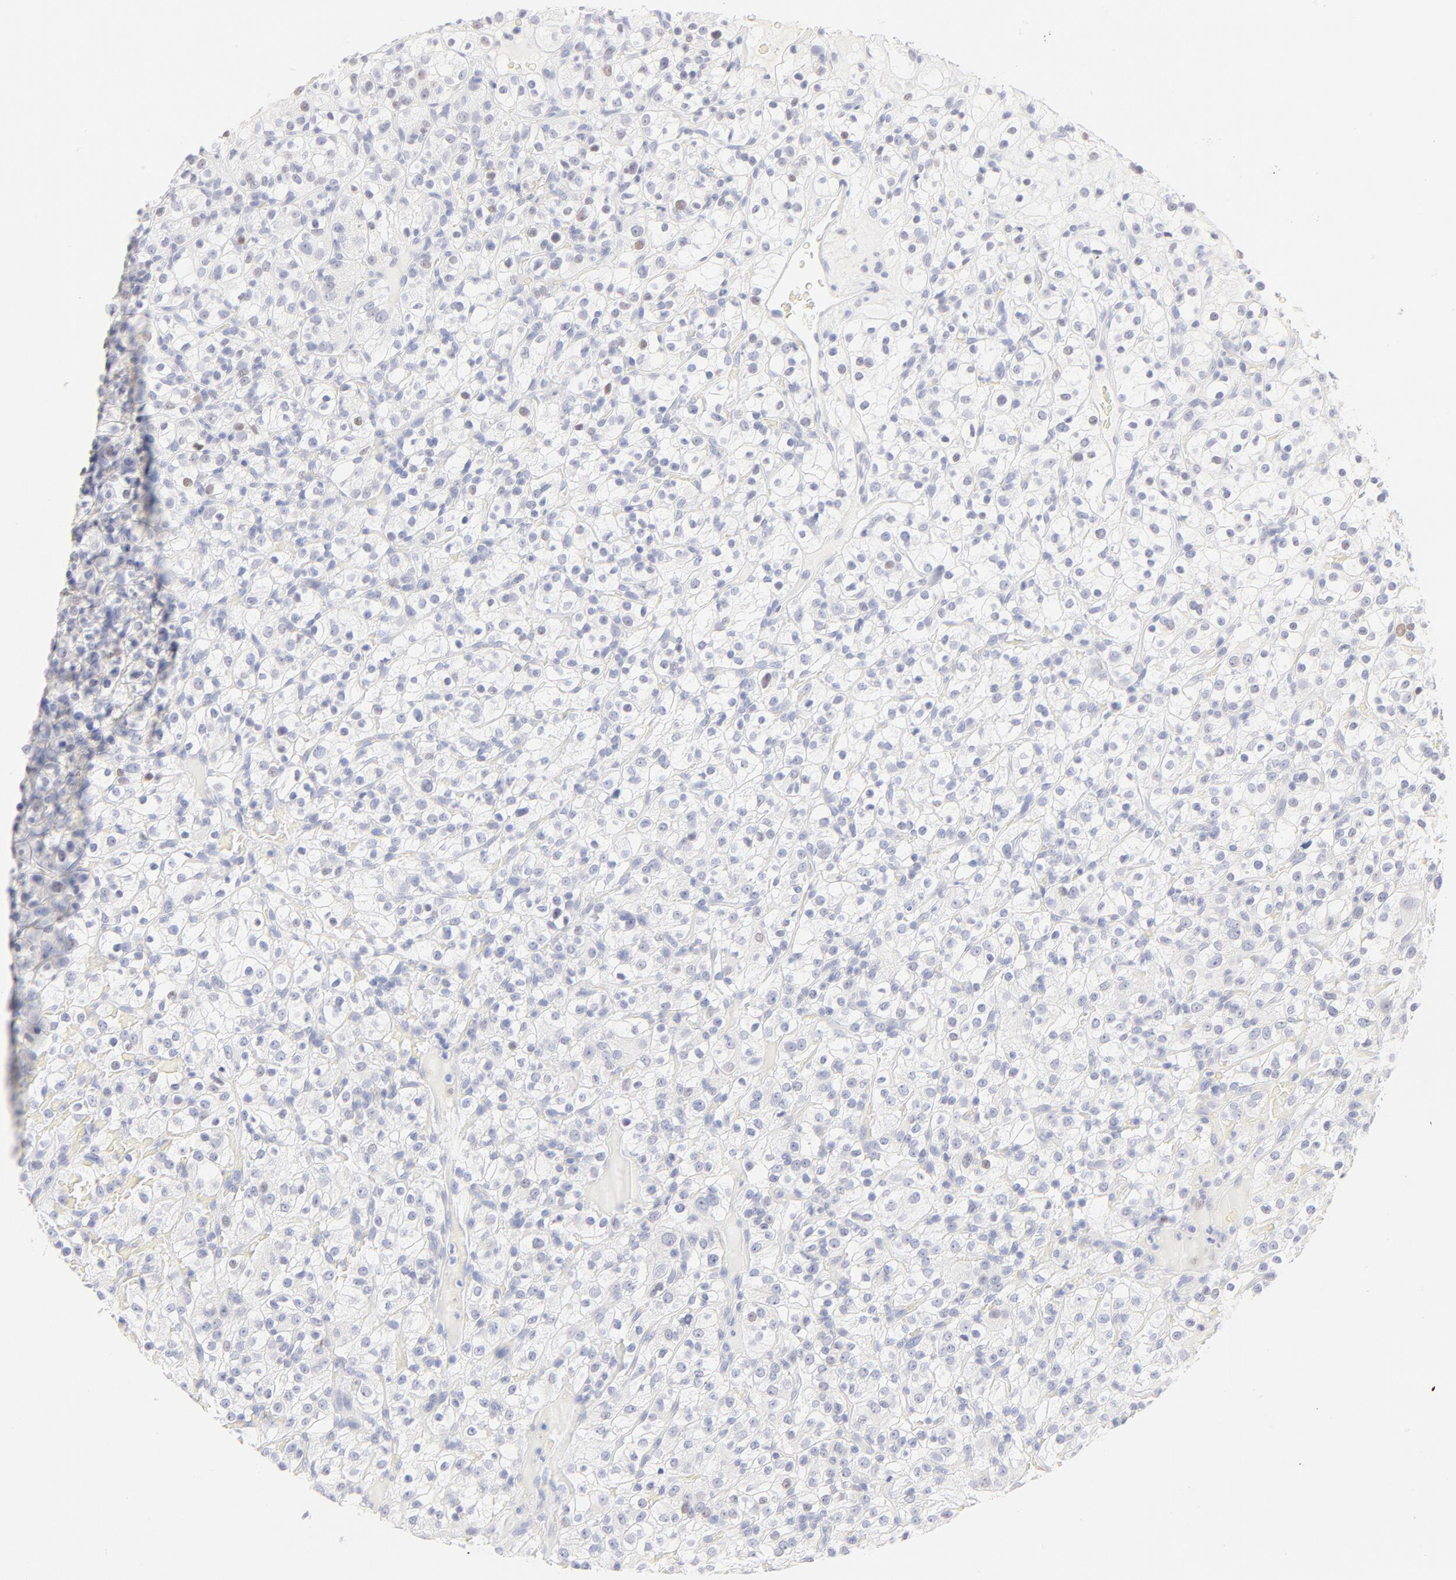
{"staining": {"intensity": "weak", "quantity": "<25%", "location": "nuclear"}, "tissue": "renal cancer", "cell_type": "Tumor cells", "image_type": "cancer", "snomed": [{"axis": "morphology", "description": "Normal tissue, NOS"}, {"axis": "morphology", "description": "Adenocarcinoma, NOS"}, {"axis": "topography", "description": "Kidney"}], "caption": "Immunohistochemical staining of human renal cancer (adenocarcinoma) shows no significant positivity in tumor cells.", "gene": "ELF3", "patient": {"sex": "female", "age": 72}}